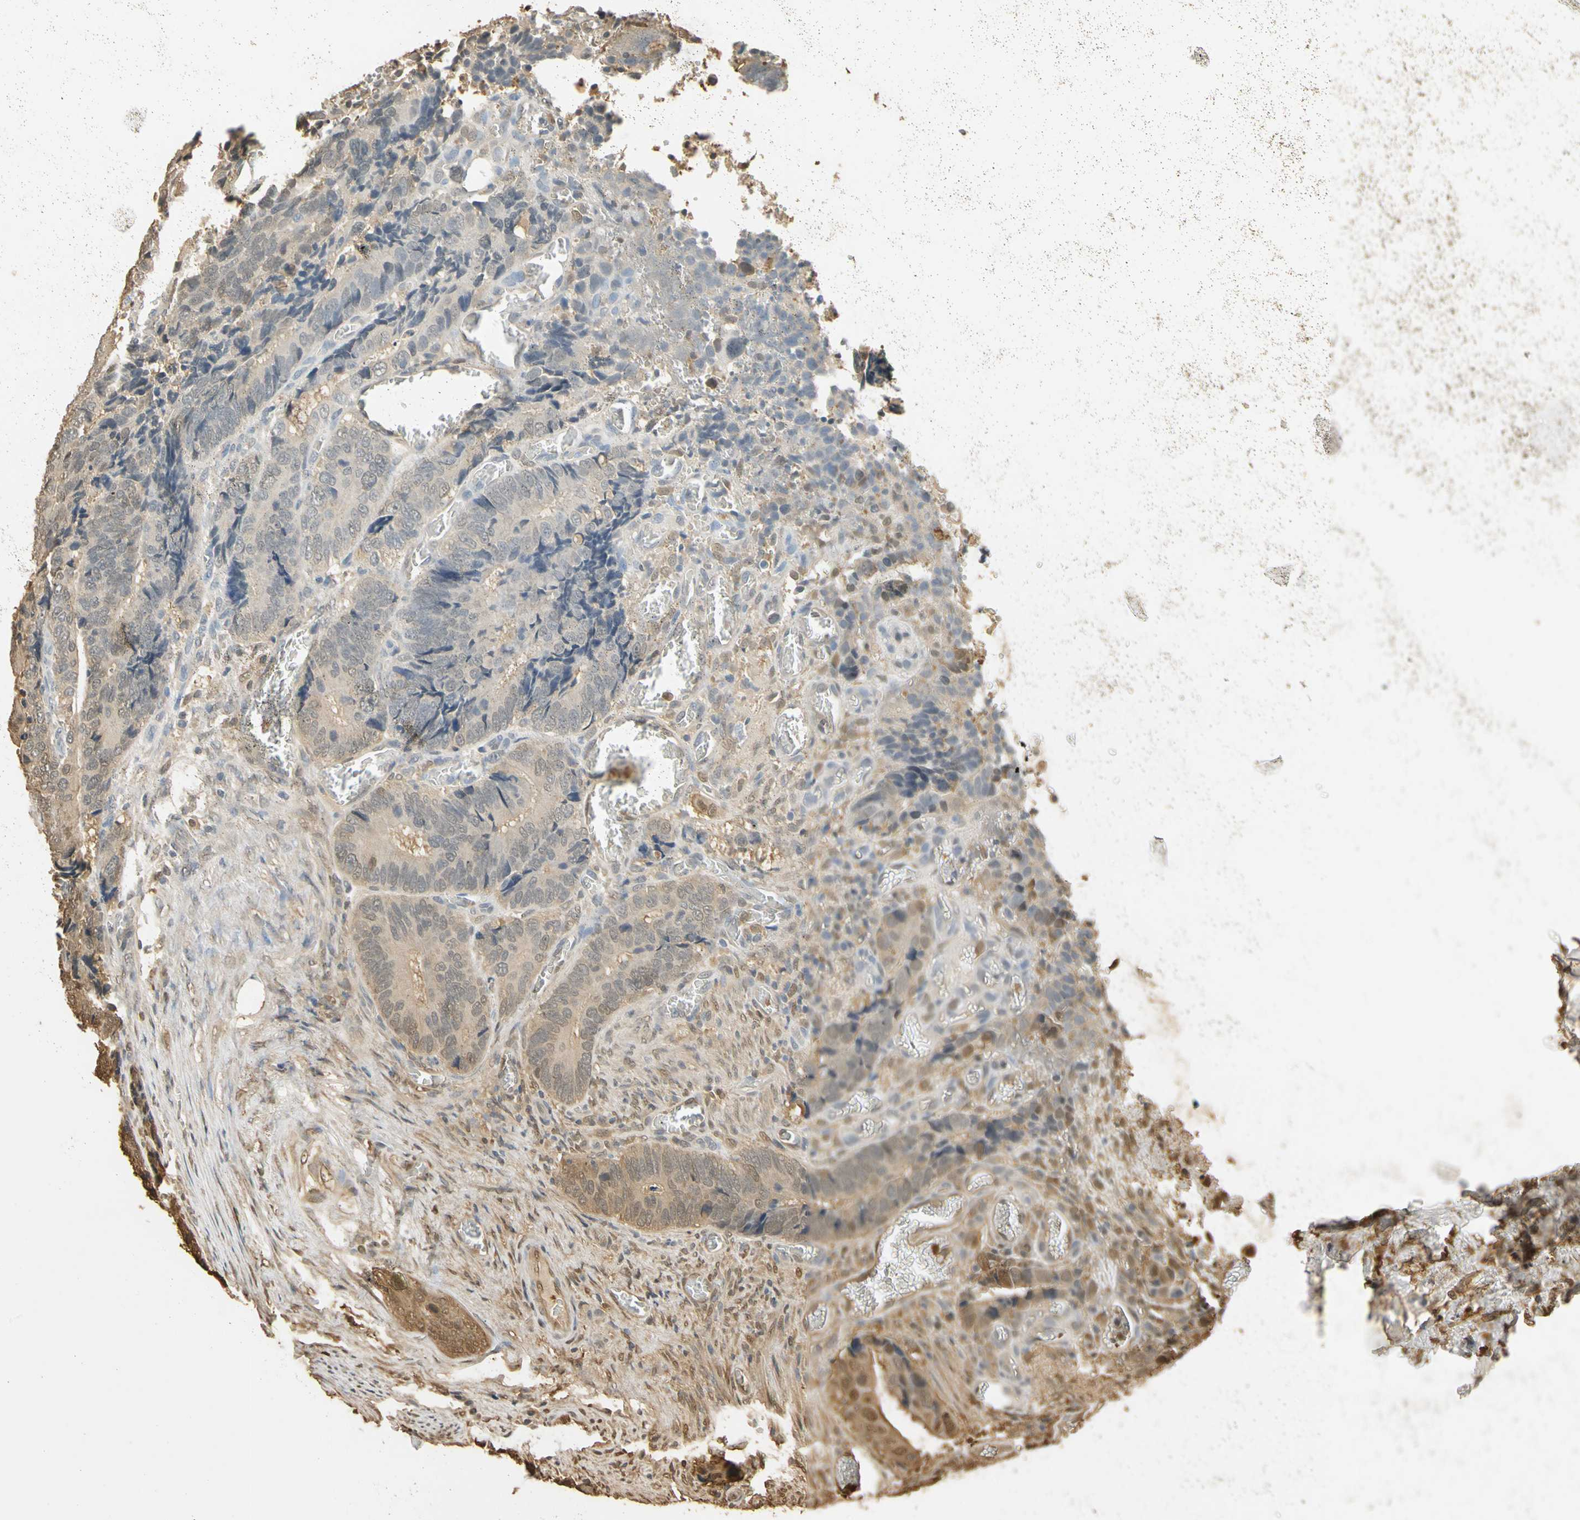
{"staining": {"intensity": "weak", "quantity": ">75%", "location": "cytoplasmic/membranous,nuclear"}, "tissue": "colorectal cancer", "cell_type": "Tumor cells", "image_type": "cancer", "snomed": [{"axis": "morphology", "description": "Adenocarcinoma, NOS"}, {"axis": "topography", "description": "Colon"}], "caption": "Immunohistochemical staining of human adenocarcinoma (colorectal) shows weak cytoplasmic/membranous and nuclear protein positivity in about >75% of tumor cells.", "gene": "S100A6", "patient": {"sex": "male", "age": 72}}